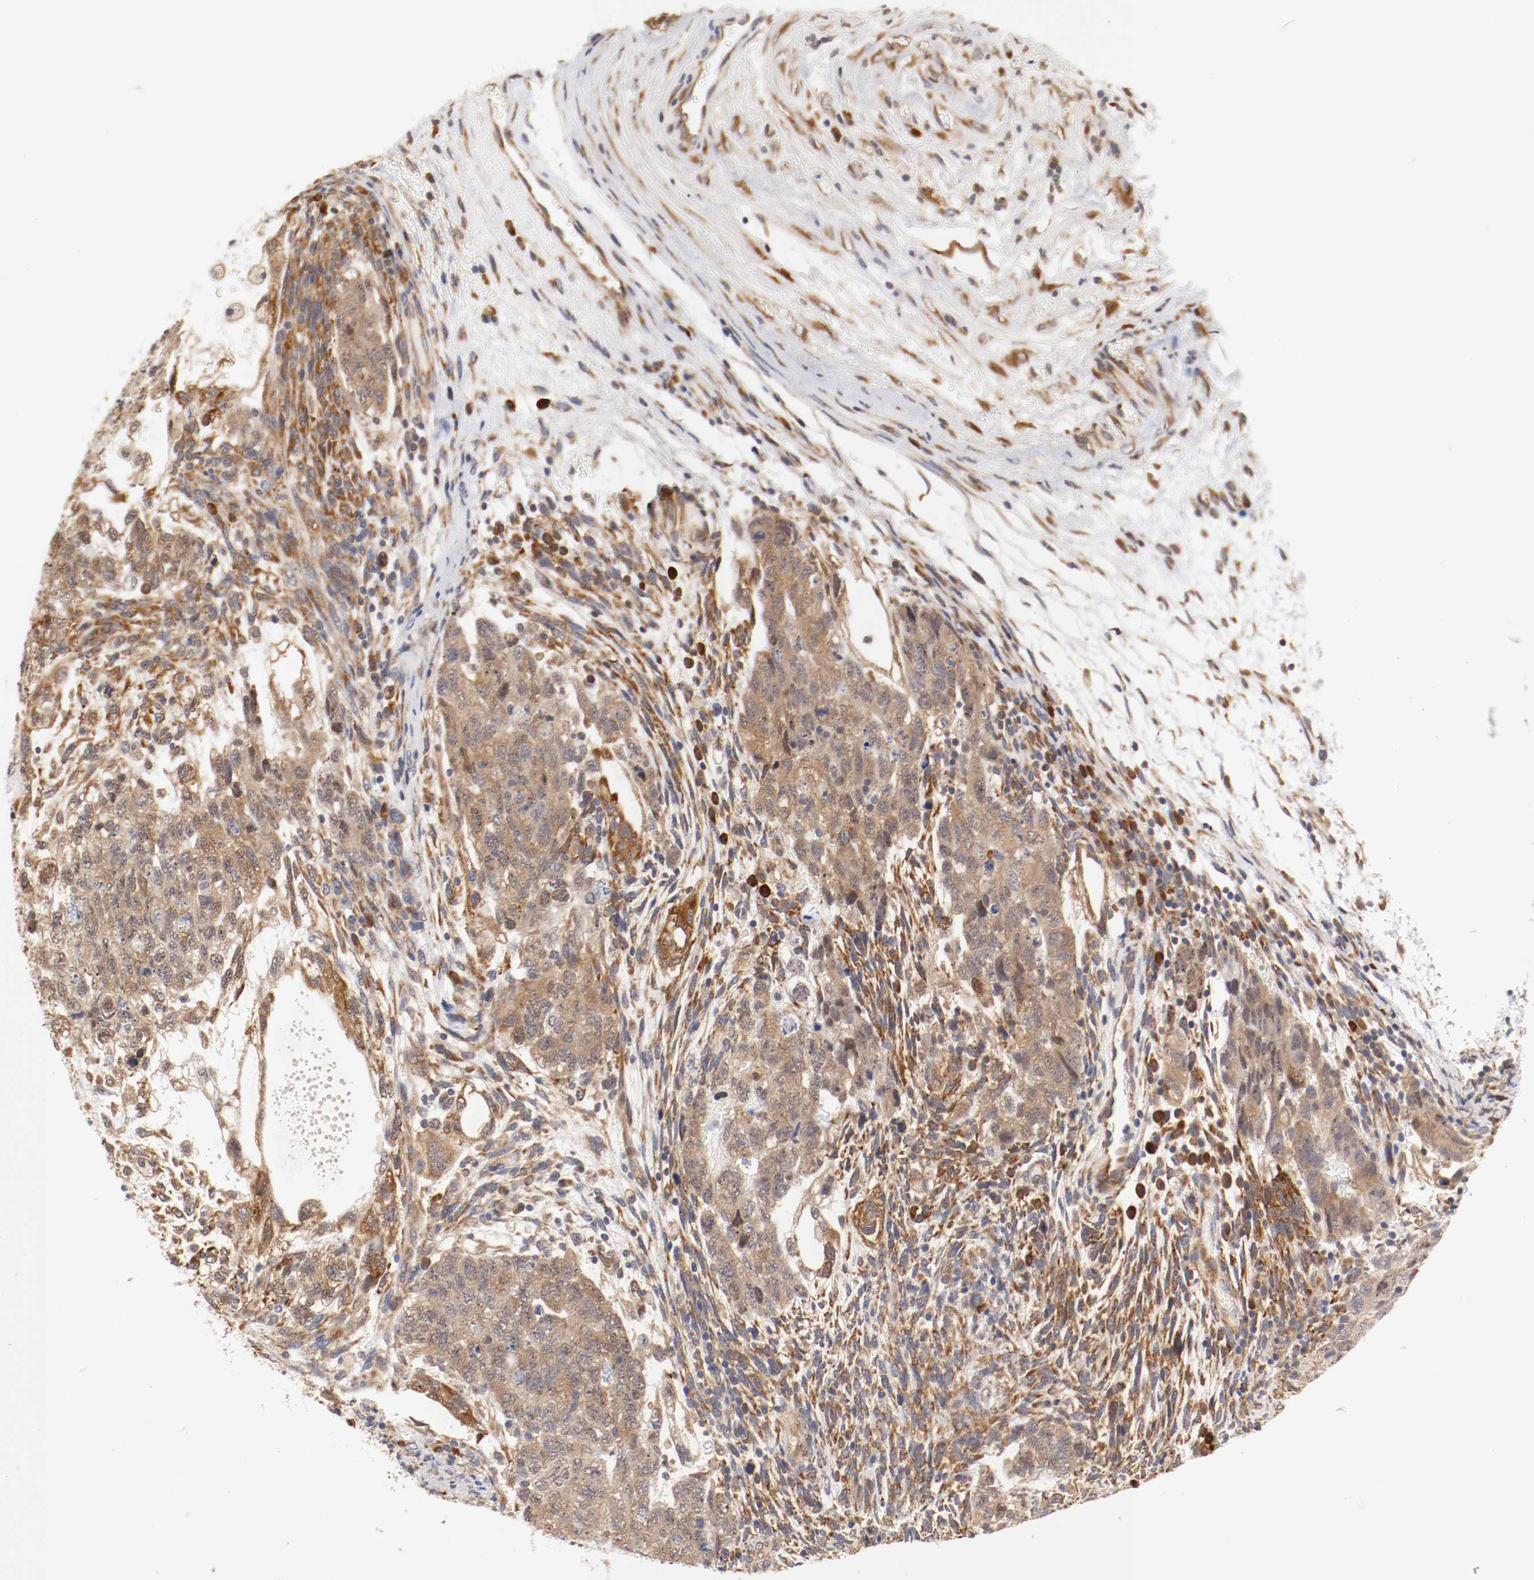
{"staining": {"intensity": "moderate", "quantity": ">75%", "location": "cytoplasmic/membranous"}, "tissue": "testis cancer", "cell_type": "Tumor cells", "image_type": "cancer", "snomed": [{"axis": "morphology", "description": "Normal tissue, NOS"}, {"axis": "morphology", "description": "Carcinoma, Embryonal, NOS"}, {"axis": "topography", "description": "Testis"}], "caption": "The histopathology image displays immunohistochemical staining of testis embryonal carcinoma. There is moderate cytoplasmic/membranous staining is identified in about >75% of tumor cells. Immunohistochemistry (ihc) stains the protein of interest in brown and the nuclei are stained blue.", "gene": "FKBP3", "patient": {"sex": "male", "age": 36}}